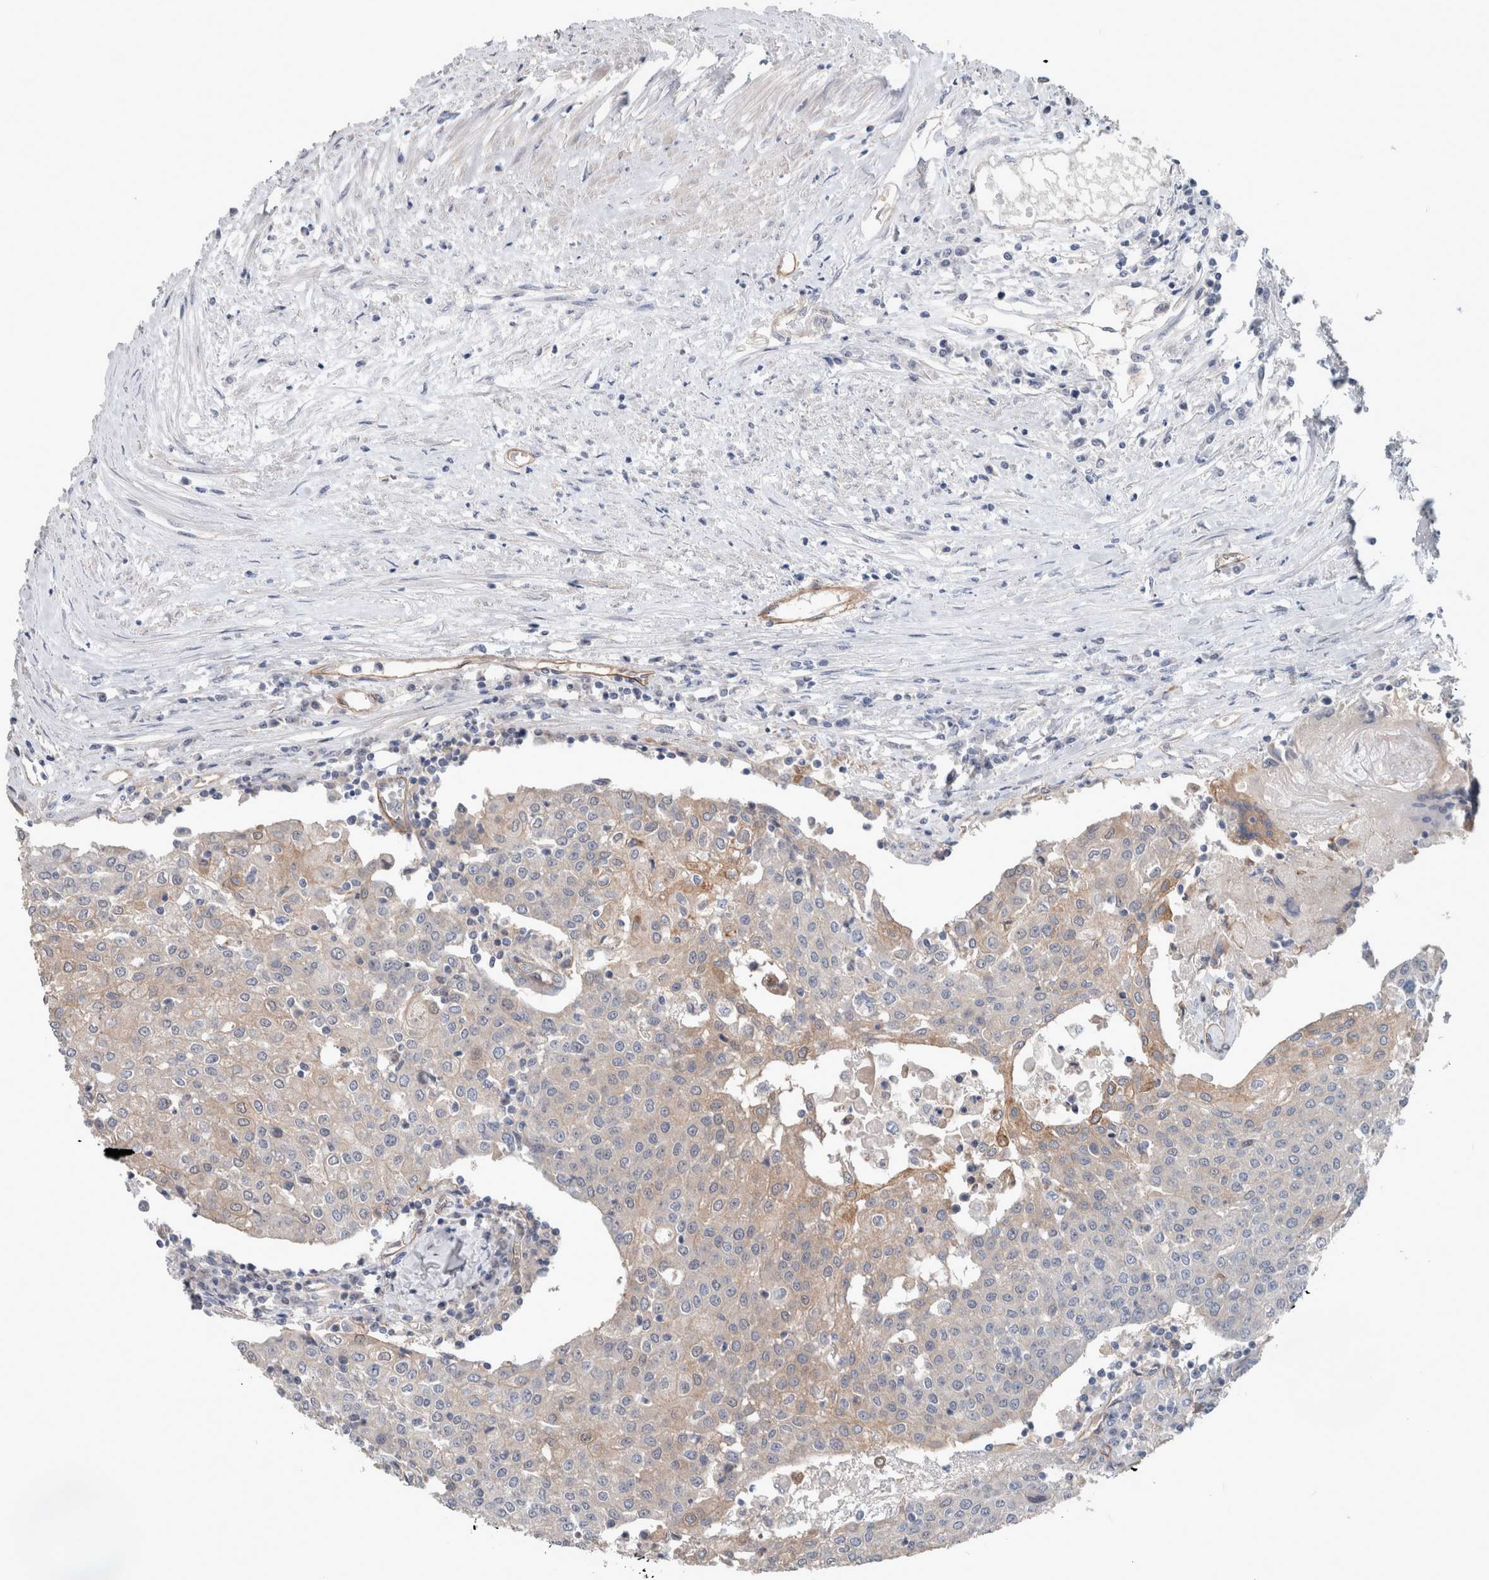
{"staining": {"intensity": "weak", "quantity": "<25%", "location": "cytoplasmic/membranous"}, "tissue": "urothelial cancer", "cell_type": "Tumor cells", "image_type": "cancer", "snomed": [{"axis": "morphology", "description": "Urothelial carcinoma, High grade"}, {"axis": "topography", "description": "Urinary bladder"}], "caption": "A histopathology image of urothelial cancer stained for a protein displays no brown staining in tumor cells.", "gene": "BCAM", "patient": {"sex": "female", "age": 85}}